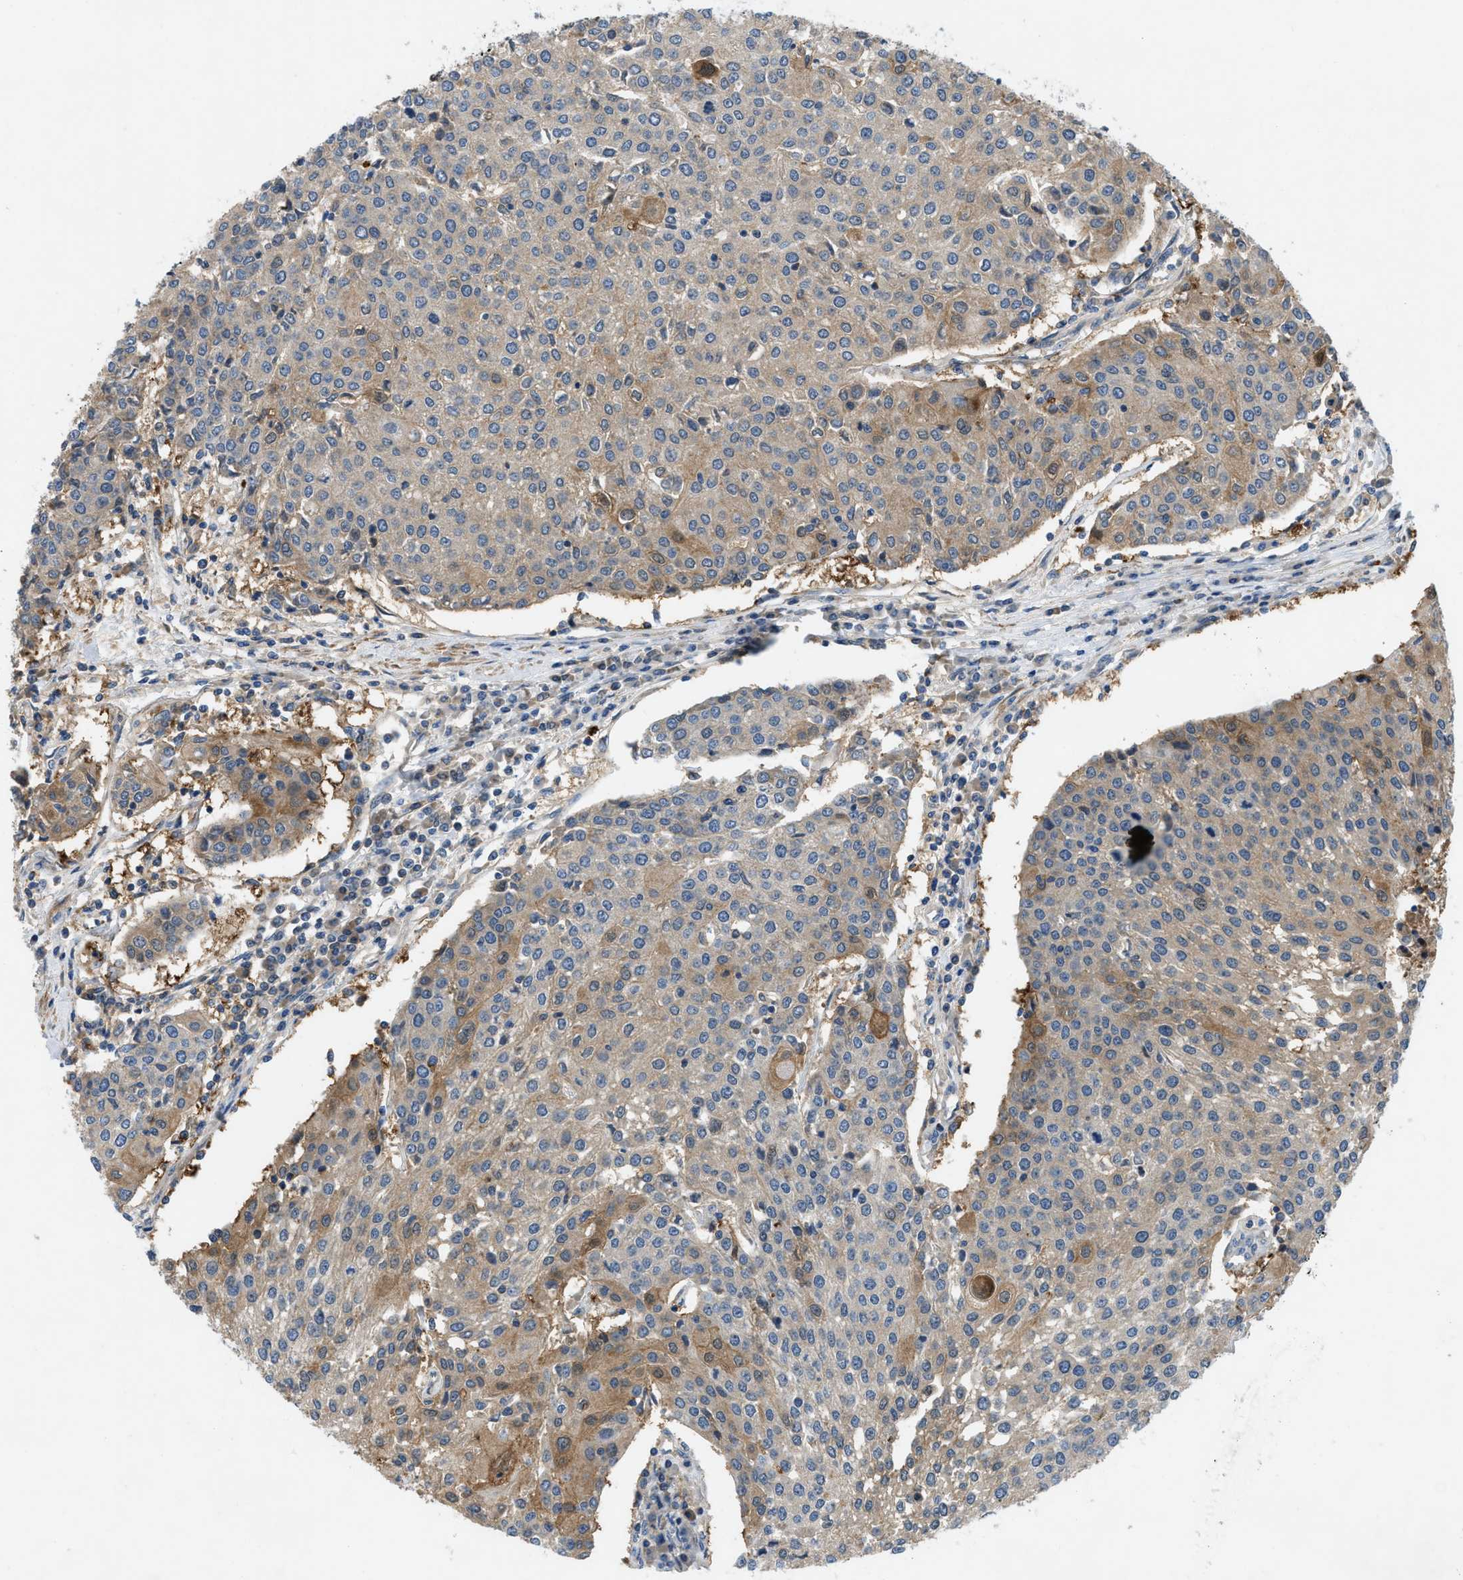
{"staining": {"intensity": "moderate", "quantity": "<25%", "location": "cytoplasmic/membranous"}, "tissue": "urothelial cancer", "cell_type": "Tumor cells", "image_type": "cancer", "snomed": [{"axis": "morphology", "description": "Urothelial carcinoma, High grade"}, {"axis": "topography", "description": "Urinary bladder"}], "caption": "High-magnification brightfield microscopy of high-grade urothelial carcinoma stained with DAB (brown) and counterstained with hematoxylin (blue). tumor cells exhibit moderate cytoplasmic/membranous staining is seen in approximately<25% of cells.", "gene": "GPR31", "patient": {"sex": "female", "age": 85}}